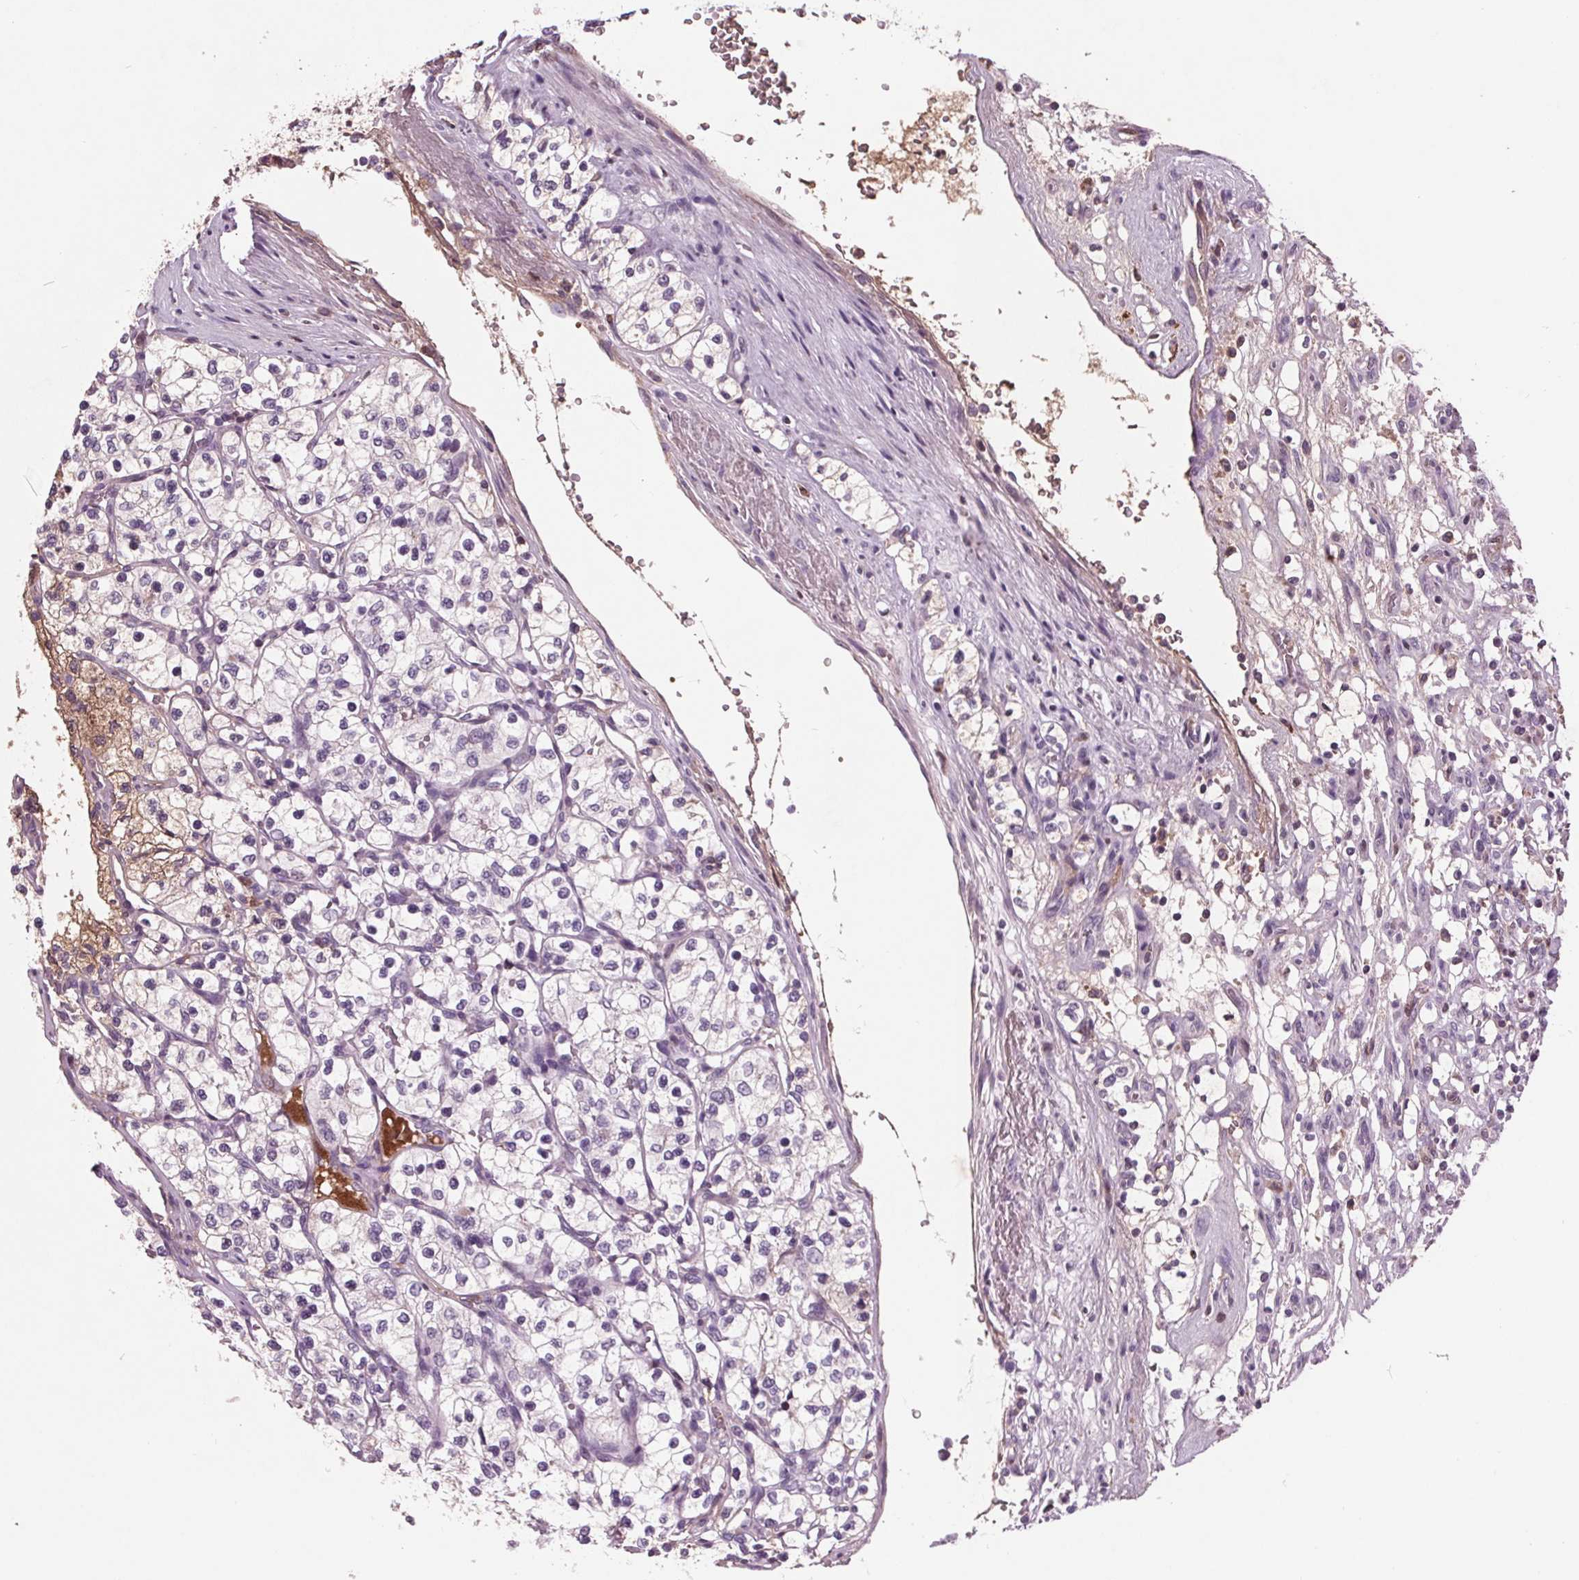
{"staining": {"intensity": "negative", "quantity": "none", "location": "none"}, "tissue": "renal cancer", "cell_type": "Tumor cells", "image_type": "cancer", "snomed": [{"axis": "morphology", "description": "Adenocarcinoma, NOS"}, {"axis": "topography", "description": "Kidney"}], "caption": "Renal adenocarcinoma was stained to show a protein in brown. There is no significant expression in tumor cells. (DAB (3,3'-diaminobenzidine) IHC with hematoxylin counter stain).", "gene": "C6", "patient": {"sex": "female", "age": 69}}